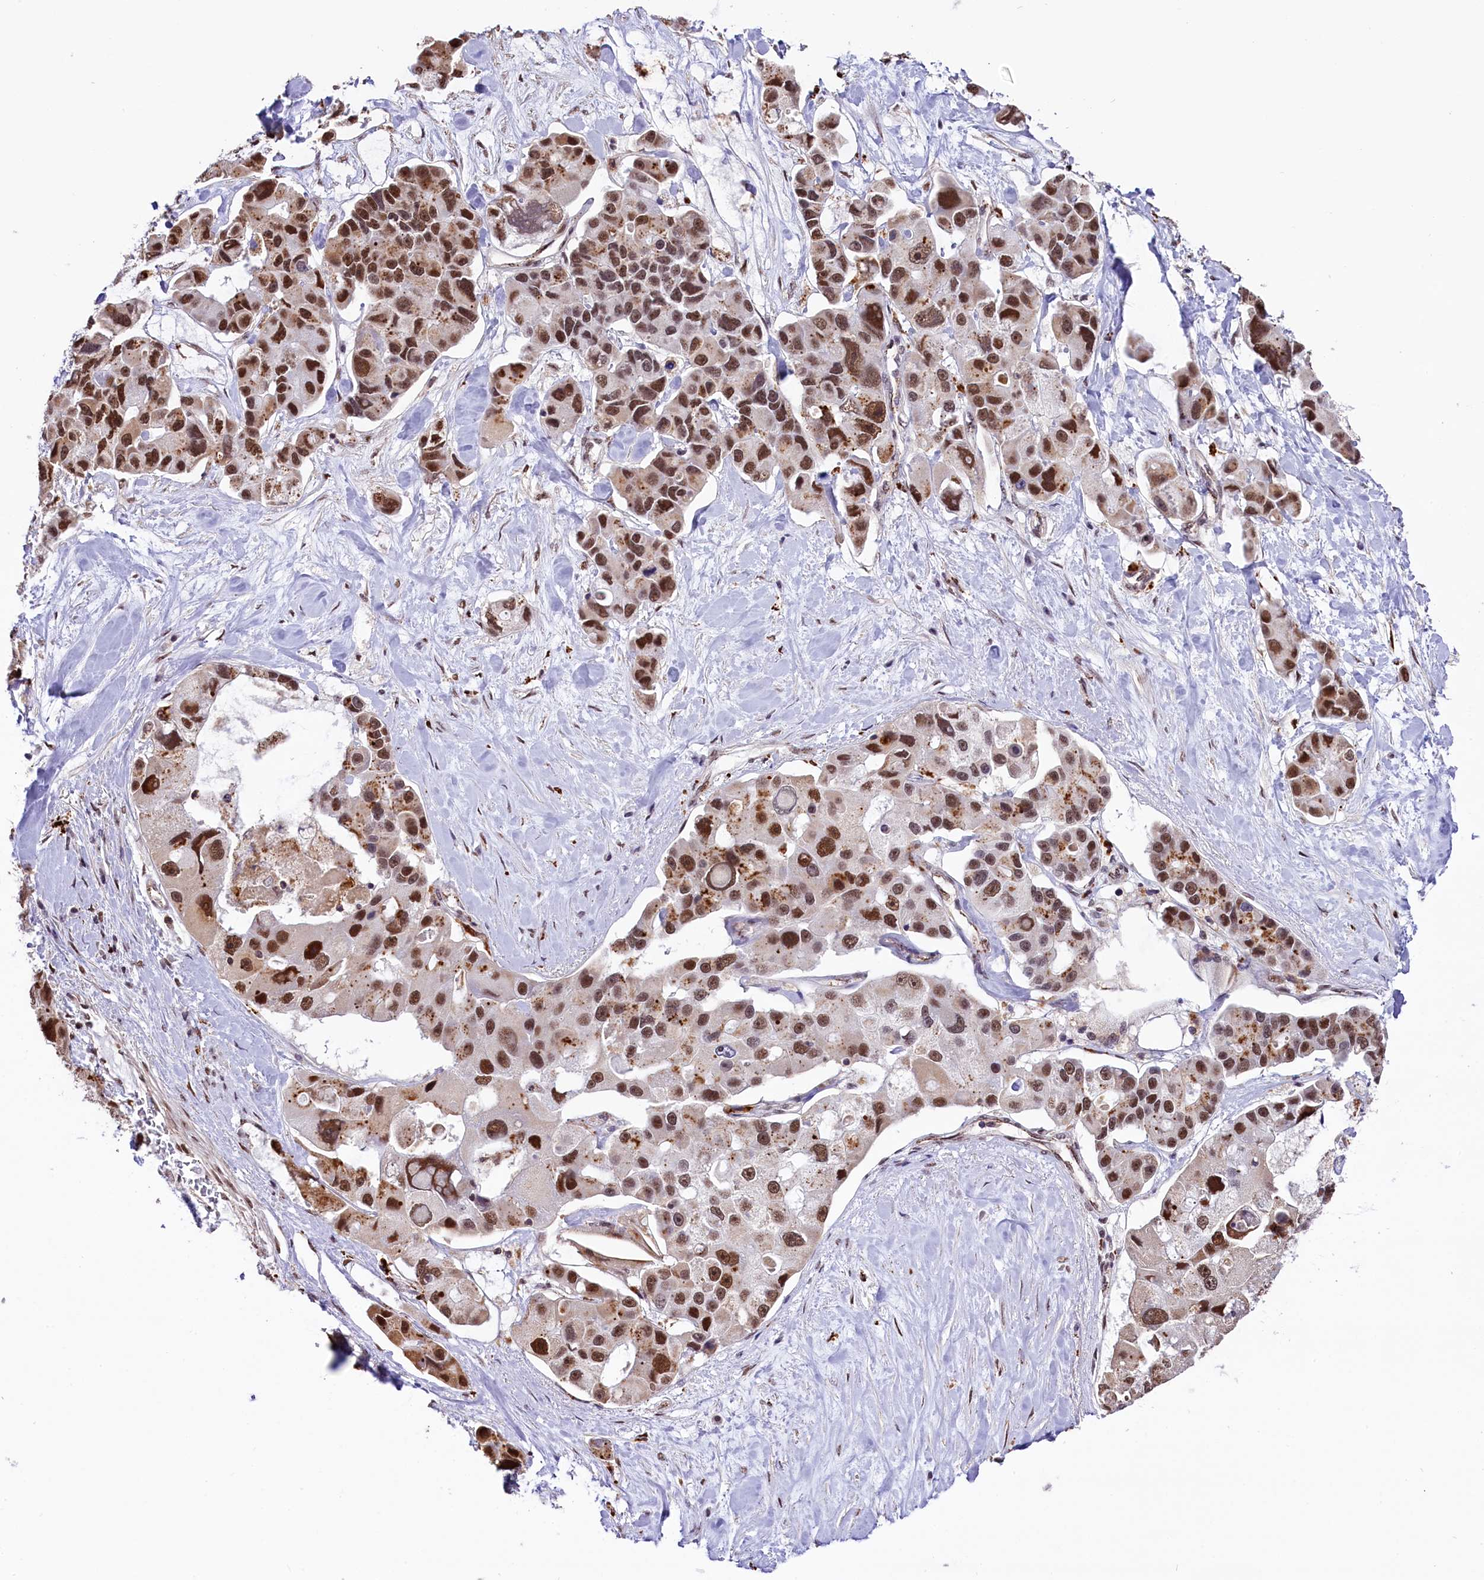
{"staining": {"intensity": "moderate", "quantity": ">75%", "location": "cytoplasmic/membranous,nuclear"}, "tissue": "lung cancer", "cell_type": "Tumor cells", "image_type": "cancer", "snomed": [{"axis": "morphology", "description": "Adenocarcinoma, NOS"}, {"axis": "topography", "description": "Lung"}], "caption": "Immunohistochemistry (IHC) of human lung adenocarcinoma displays medium levels of moderate cytoplasmic/membranous and nuclear positivity in about >75% of tumor cells.", "gene": "MRPL54", "patient": {"sex": "female", "age": 54}}